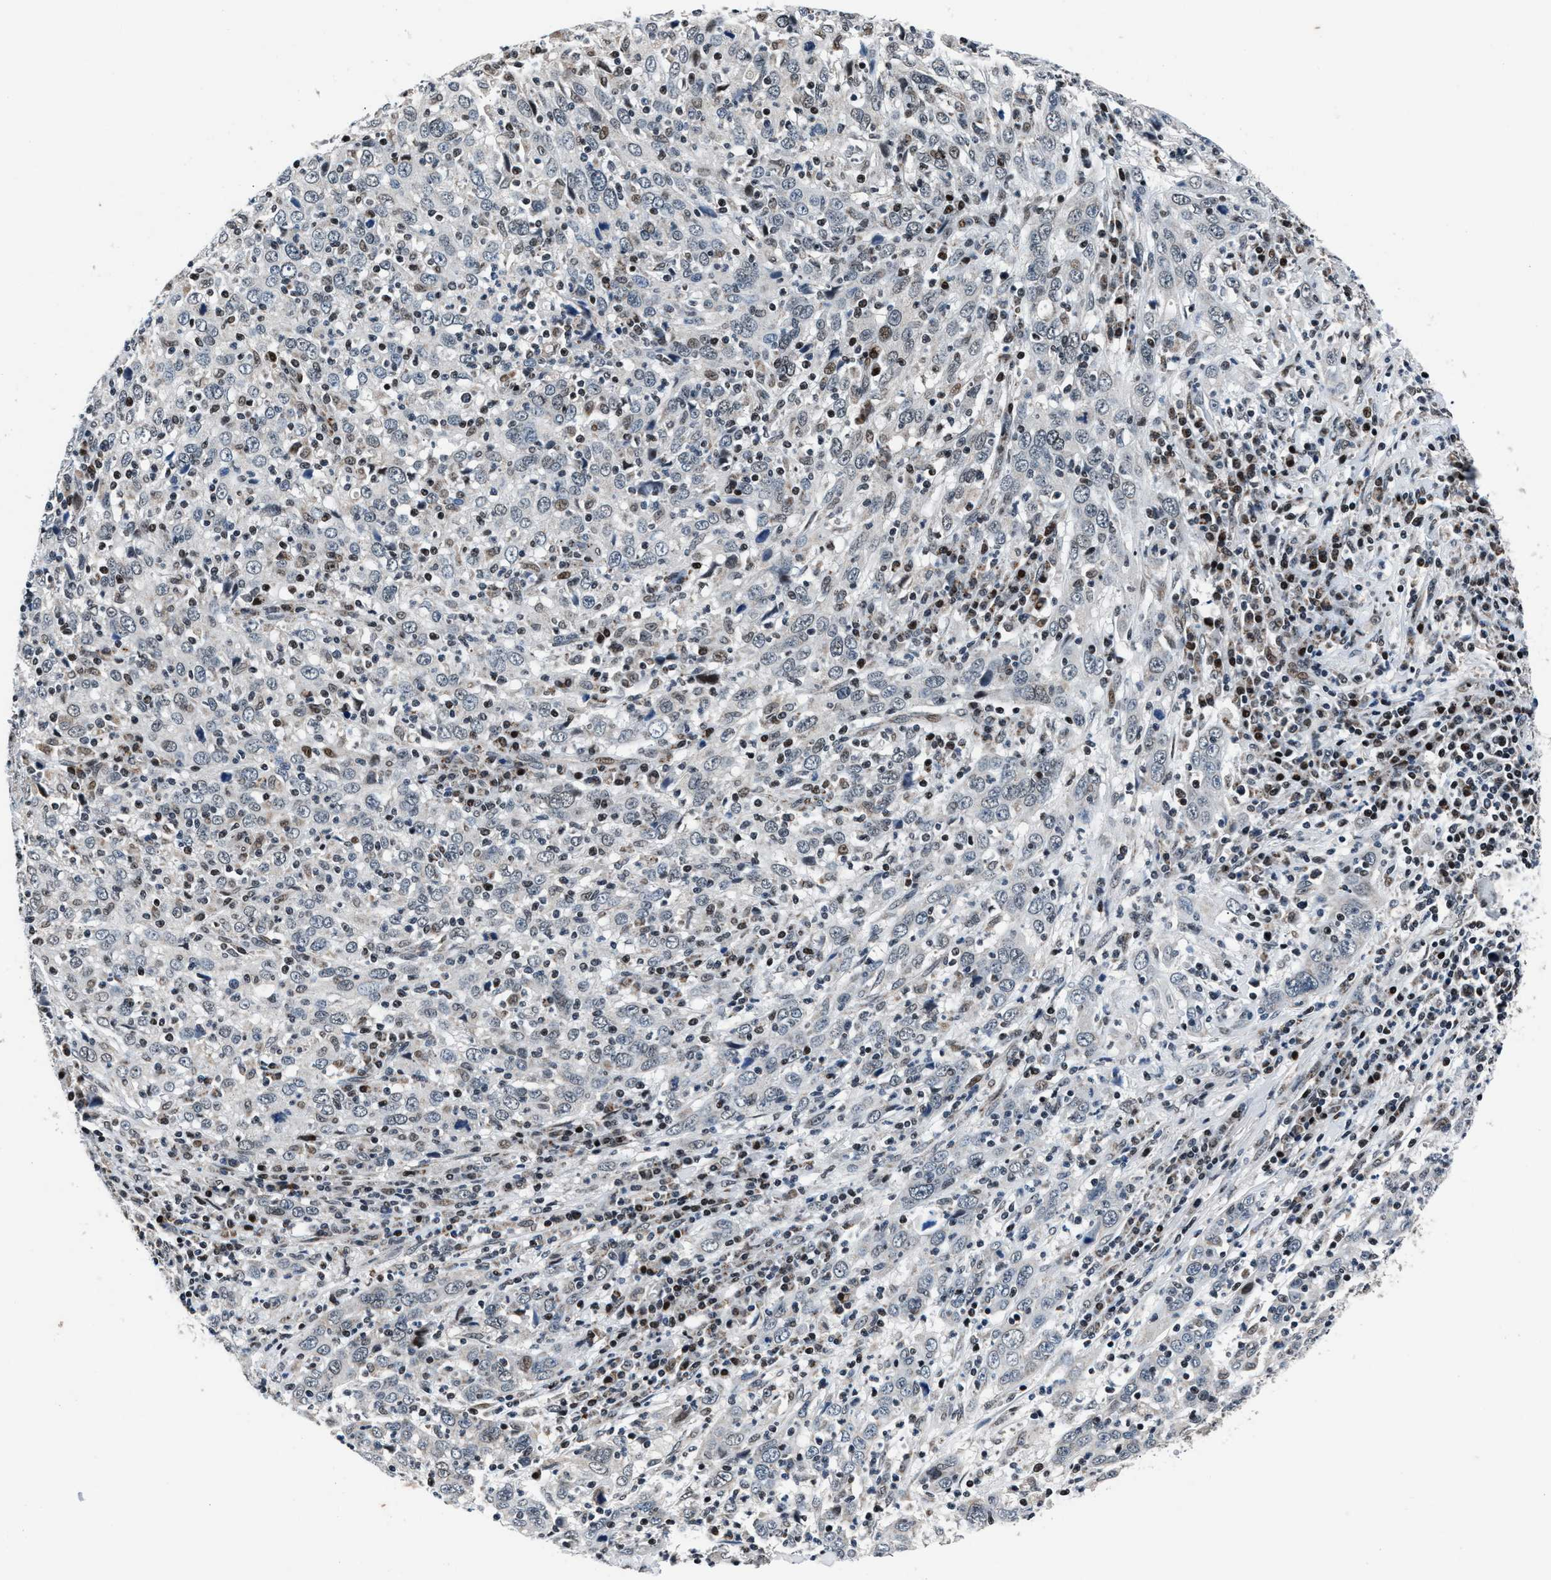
{"staining": {"intensity": "negative", "quantity": "none", "location": "none"}, "tissue": "cervical cancer", "cell_type": "Tumor cells", "image_type": "cancer", "snomed": [{"axis": "morphology", "description": "Squamous cell carcinoma, NOS"}, {"axis": "topography", "description": "Cervix"}], "caption": "This histopathology image is of cervical cancer stained with immunohistochemistry to label a protein in brown with the nuclei are counter-stained blue. There is no positivity in tumor cells.", "gene": "PRRC2B", "patient": {"sex": "female", "age": 46}}